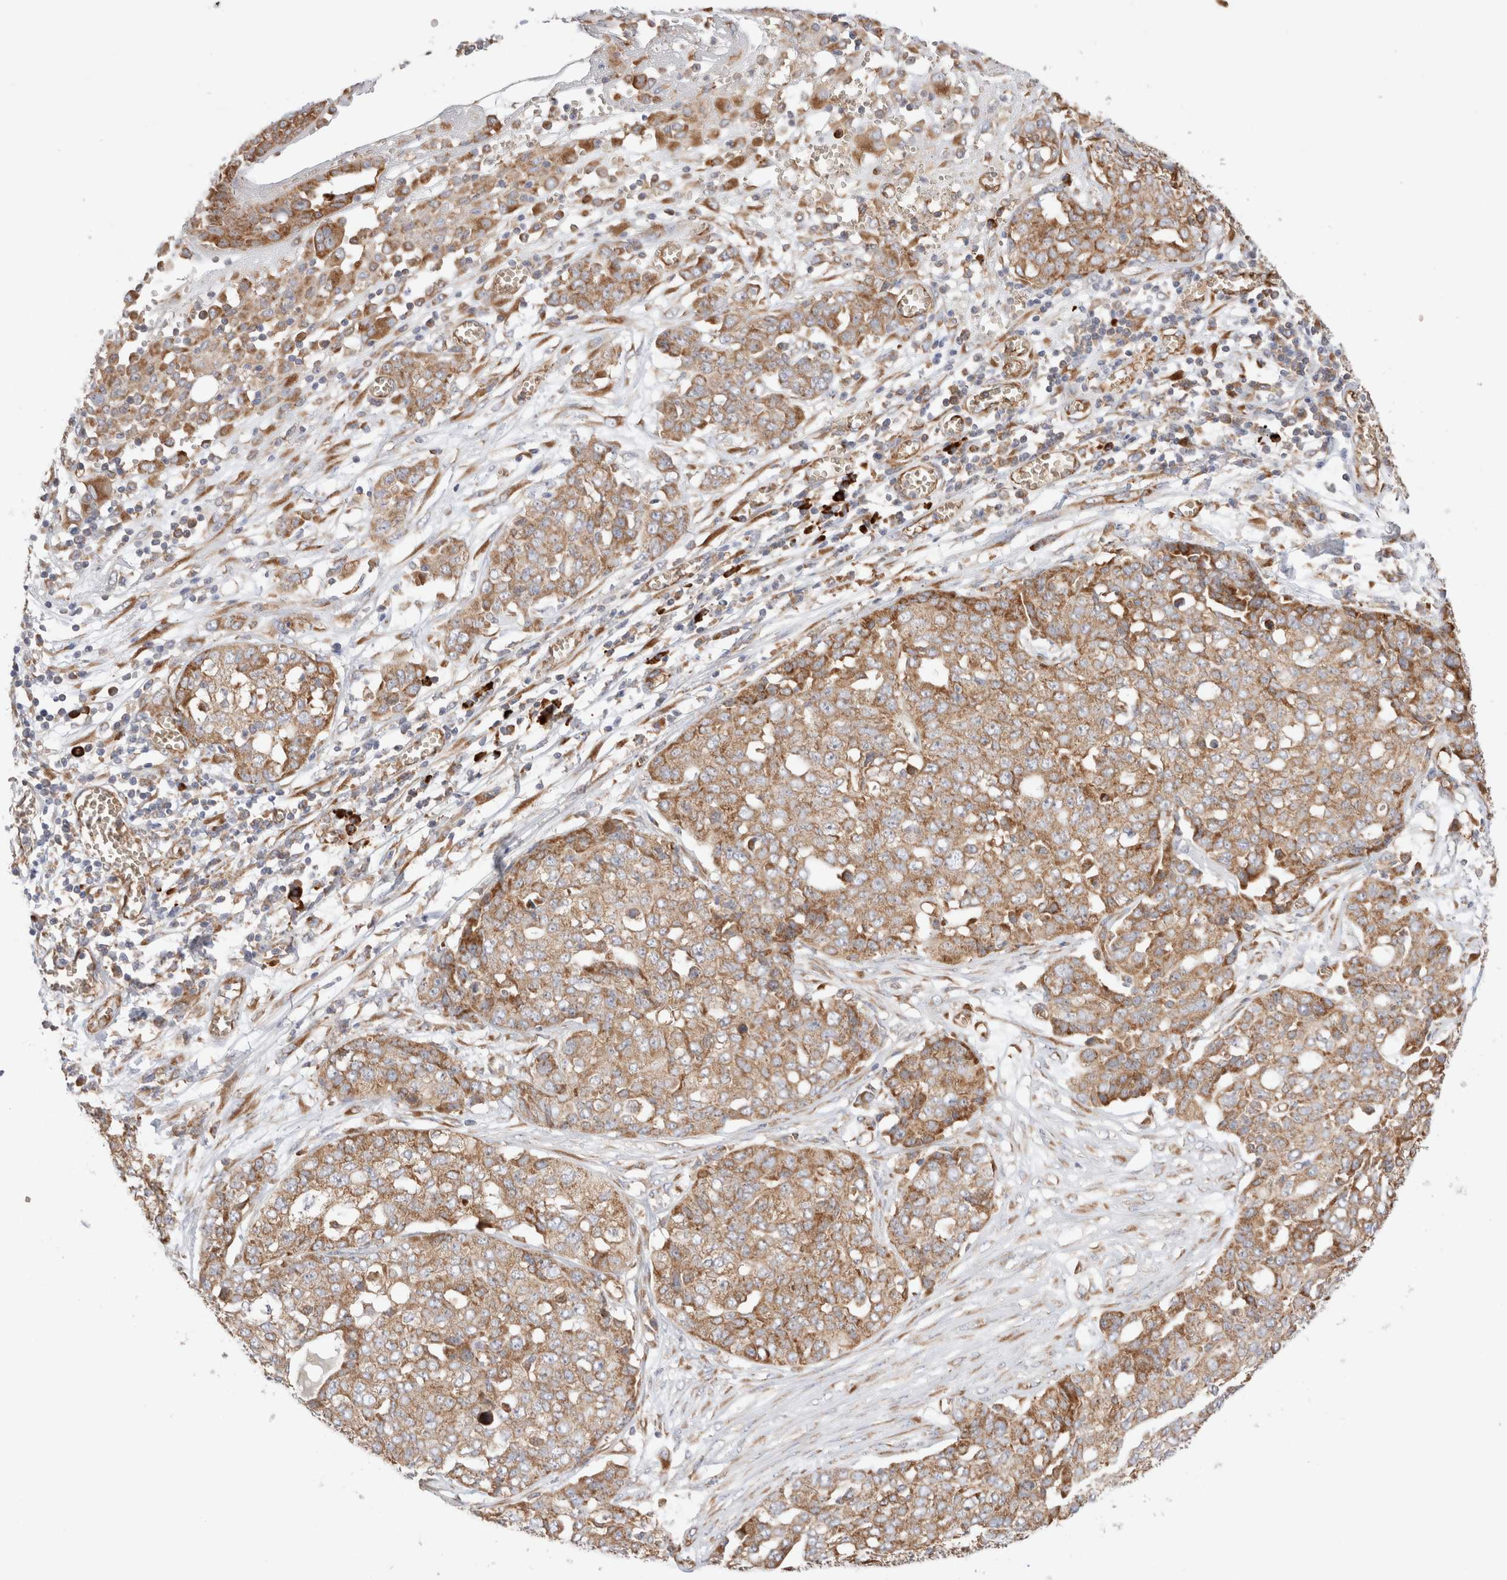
{"staining": {"intensity": "moderate", "quantity": ">75%", "location": "cytoplasmic/membranous"}, "tissue": "ovarian cancer", "cell_type": "Tumor cells", "image_type": "cancer", "snomed": [{"axis": "morphology", "description": "Cystadenocarcinoma, serous, NOS"}, {"axis": "topography", "description": "Soft tissue"}, {"axis": "topography", "description": "Ovary"}], "caption": "Human ovarian serous cystadenocarcinoma stained with a protein marker displays moderate staining in tumor cells.", "gene": "UTS2B", "patient": {"sex": "female", "age": 57}}